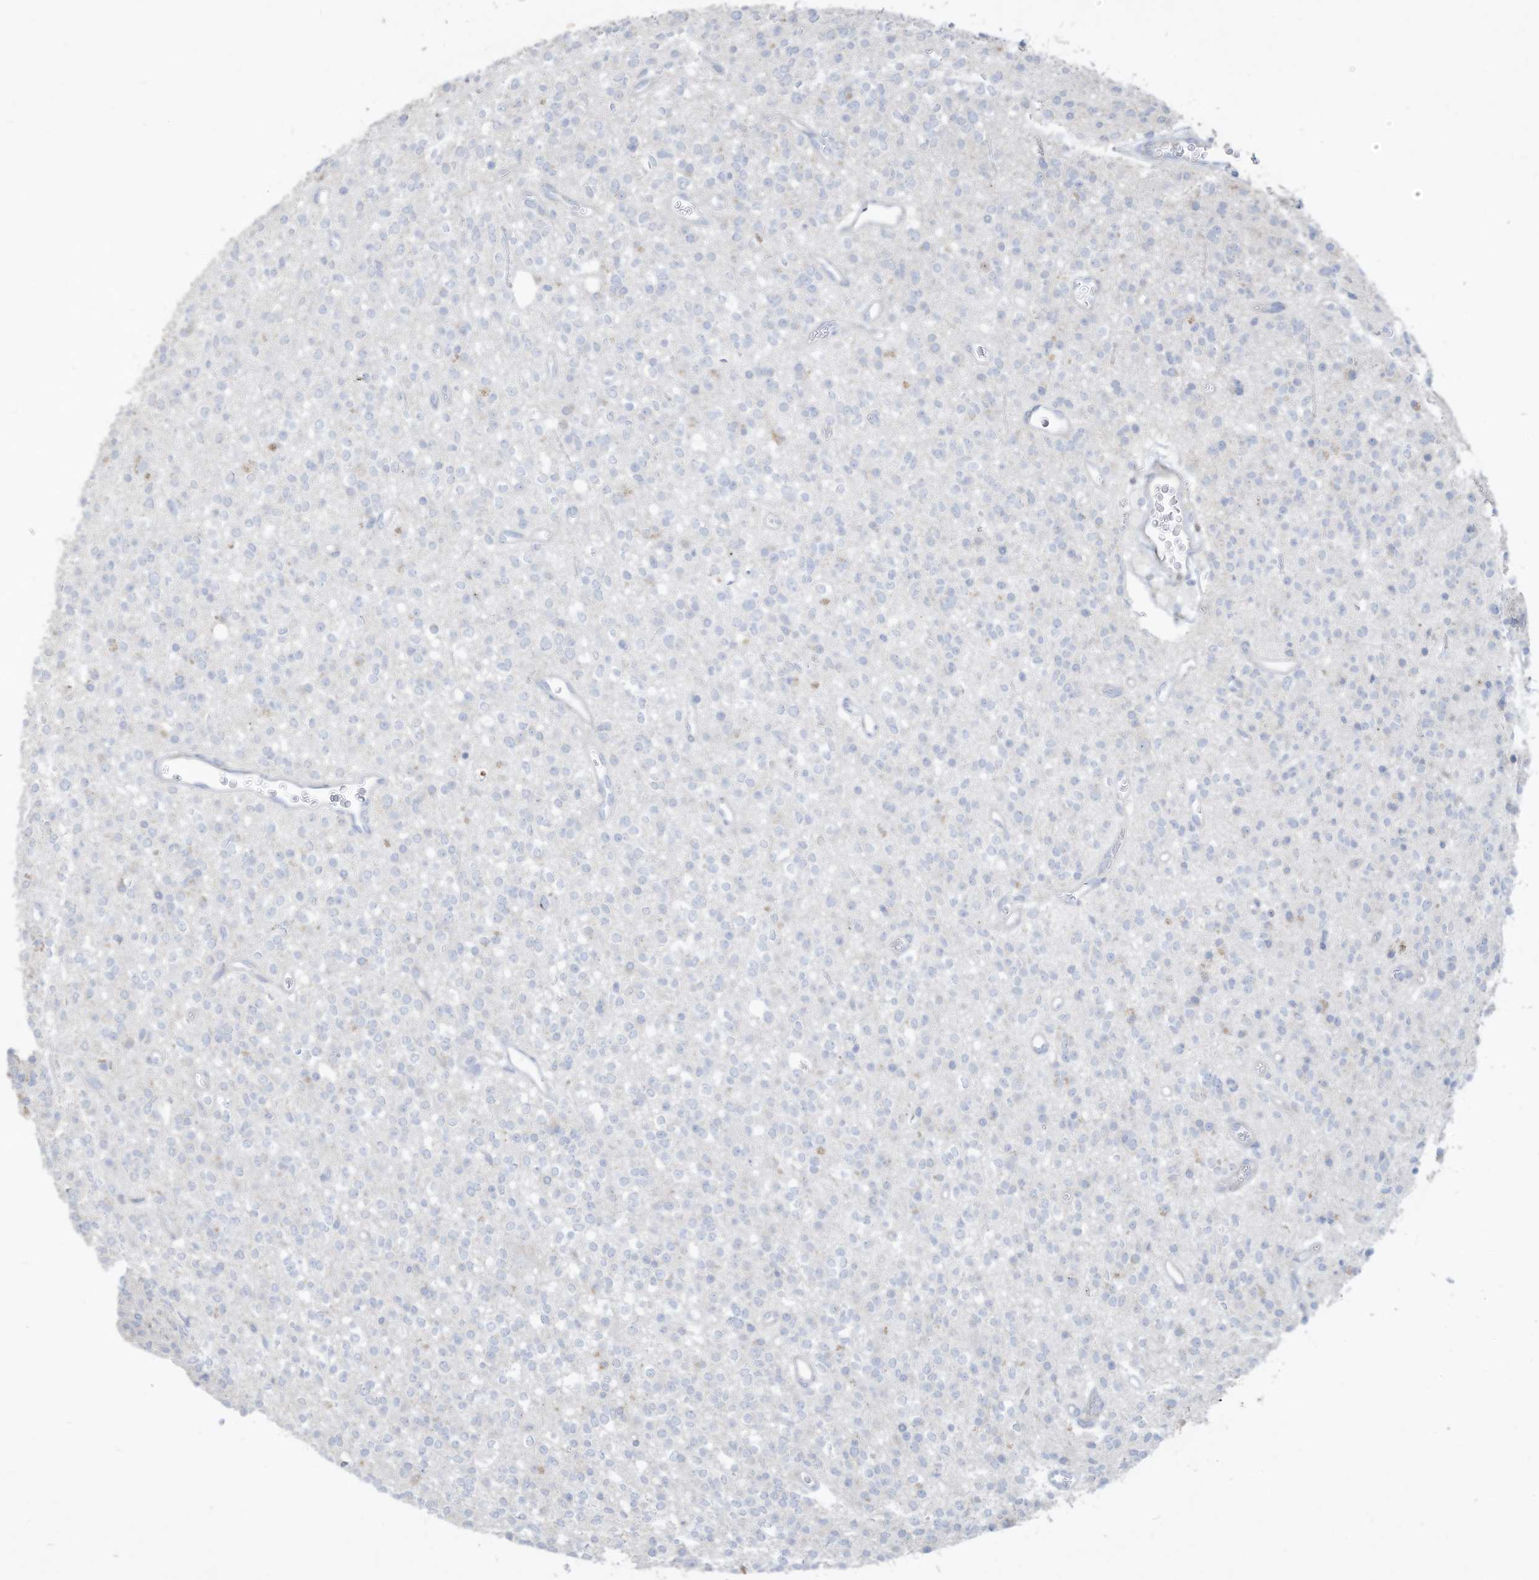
{"staining": {"intensity": "negative", "quantity": "none", "location": "none"}, "tissue": "glioma", "cell_type": "Tumor cells", "image_type": "cancer", "snomed": [{"axis": "morphology", "description": "Glioma, malignant, High grade"}, {"axis": "topography", "description": "Brain"}], "caption": "Human high-grade glioma (malignant) stained for a protein using immunohistochemistry shows no expression in tumor cells.", "gene": "THNSL2", "patient": {"sex": "male", "age": 34}}